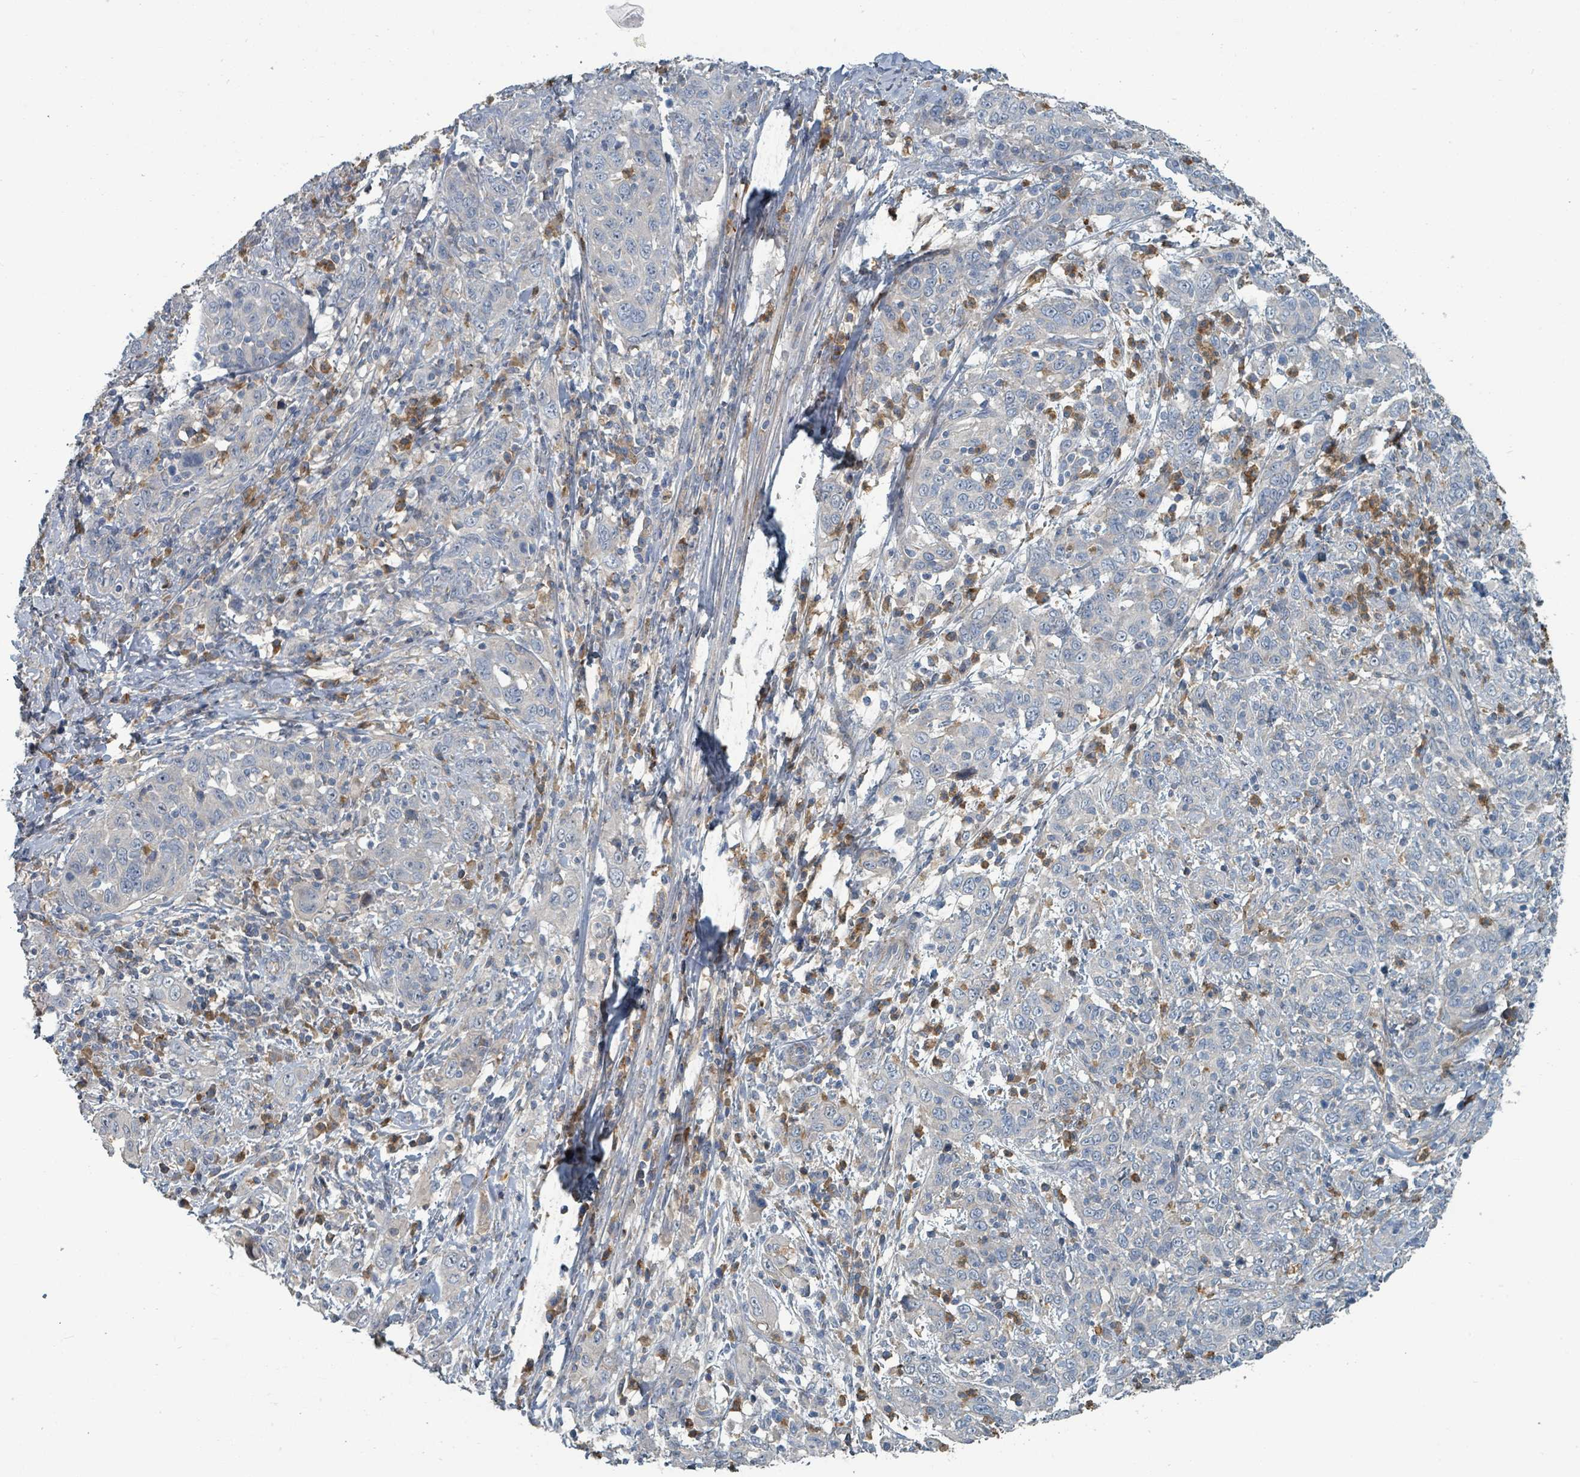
{"staining": {"intensity": "negative", "quantity": "none", "location": "none"}, "tissue": "cervical cancer", "cell_type": "Tumor cells", "image_type": "cancer", "snomed": [{"axis": "morphology", "description": "Squamous cell carcinoma, NOS"}, {"axis": "topography", "description": "Cervix"}], "caption": "Immunohistochemistry image of human cervical cancer stained for a protein (brown), which reveals no expression in tumor cells. The staining is performed using DAB brown chromogen with nuclei counter-stained in using hematoxylin.", "gene": "SLC44A5", "patient": {"sex": "female", "age": 46}}